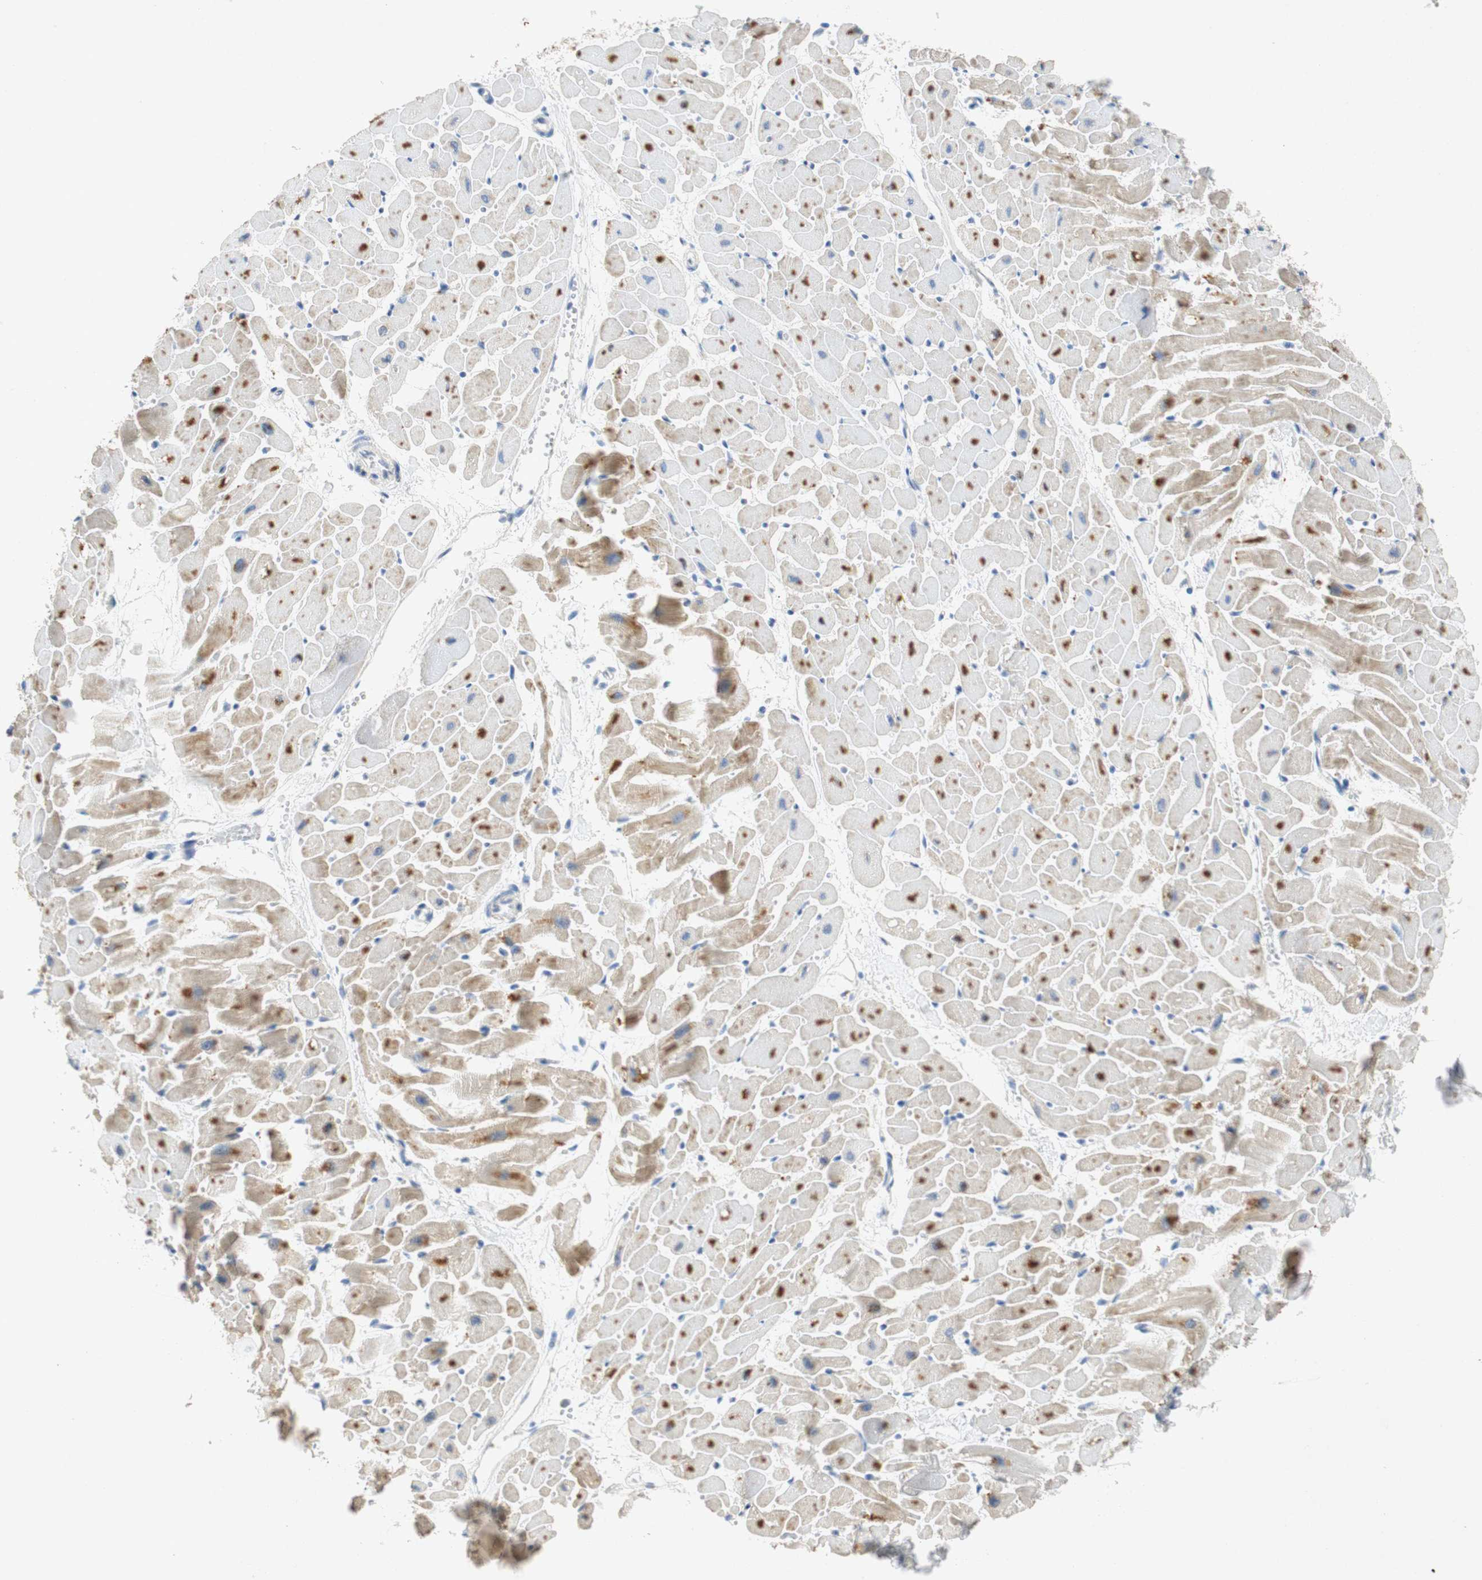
{"staining": {"intensity": "moderate", "quantity": "25%-75%", "location": "cytoplasmic/membranous"}, "tissue": "heart muscle", "cell_type": "Cardiomyocytes", "image_type": "normal", "snomed": [{"axis": "morphology", "description": "Normal tissue, NOS"}, {"axis": "topography", "description": "Heart"}], "caption": "IHC (DAB (3,3'-diaminobenzidine)) staining of benign human heart muscle displays moderate cytoplasmic/membranous protein expression in about 25%-75% of cardiomyocytes. (brown staining indicates protein expression, while blue staining denotes nuclei).", "gene": "RELB", "patient": {"sex": "female", "age": 19}}